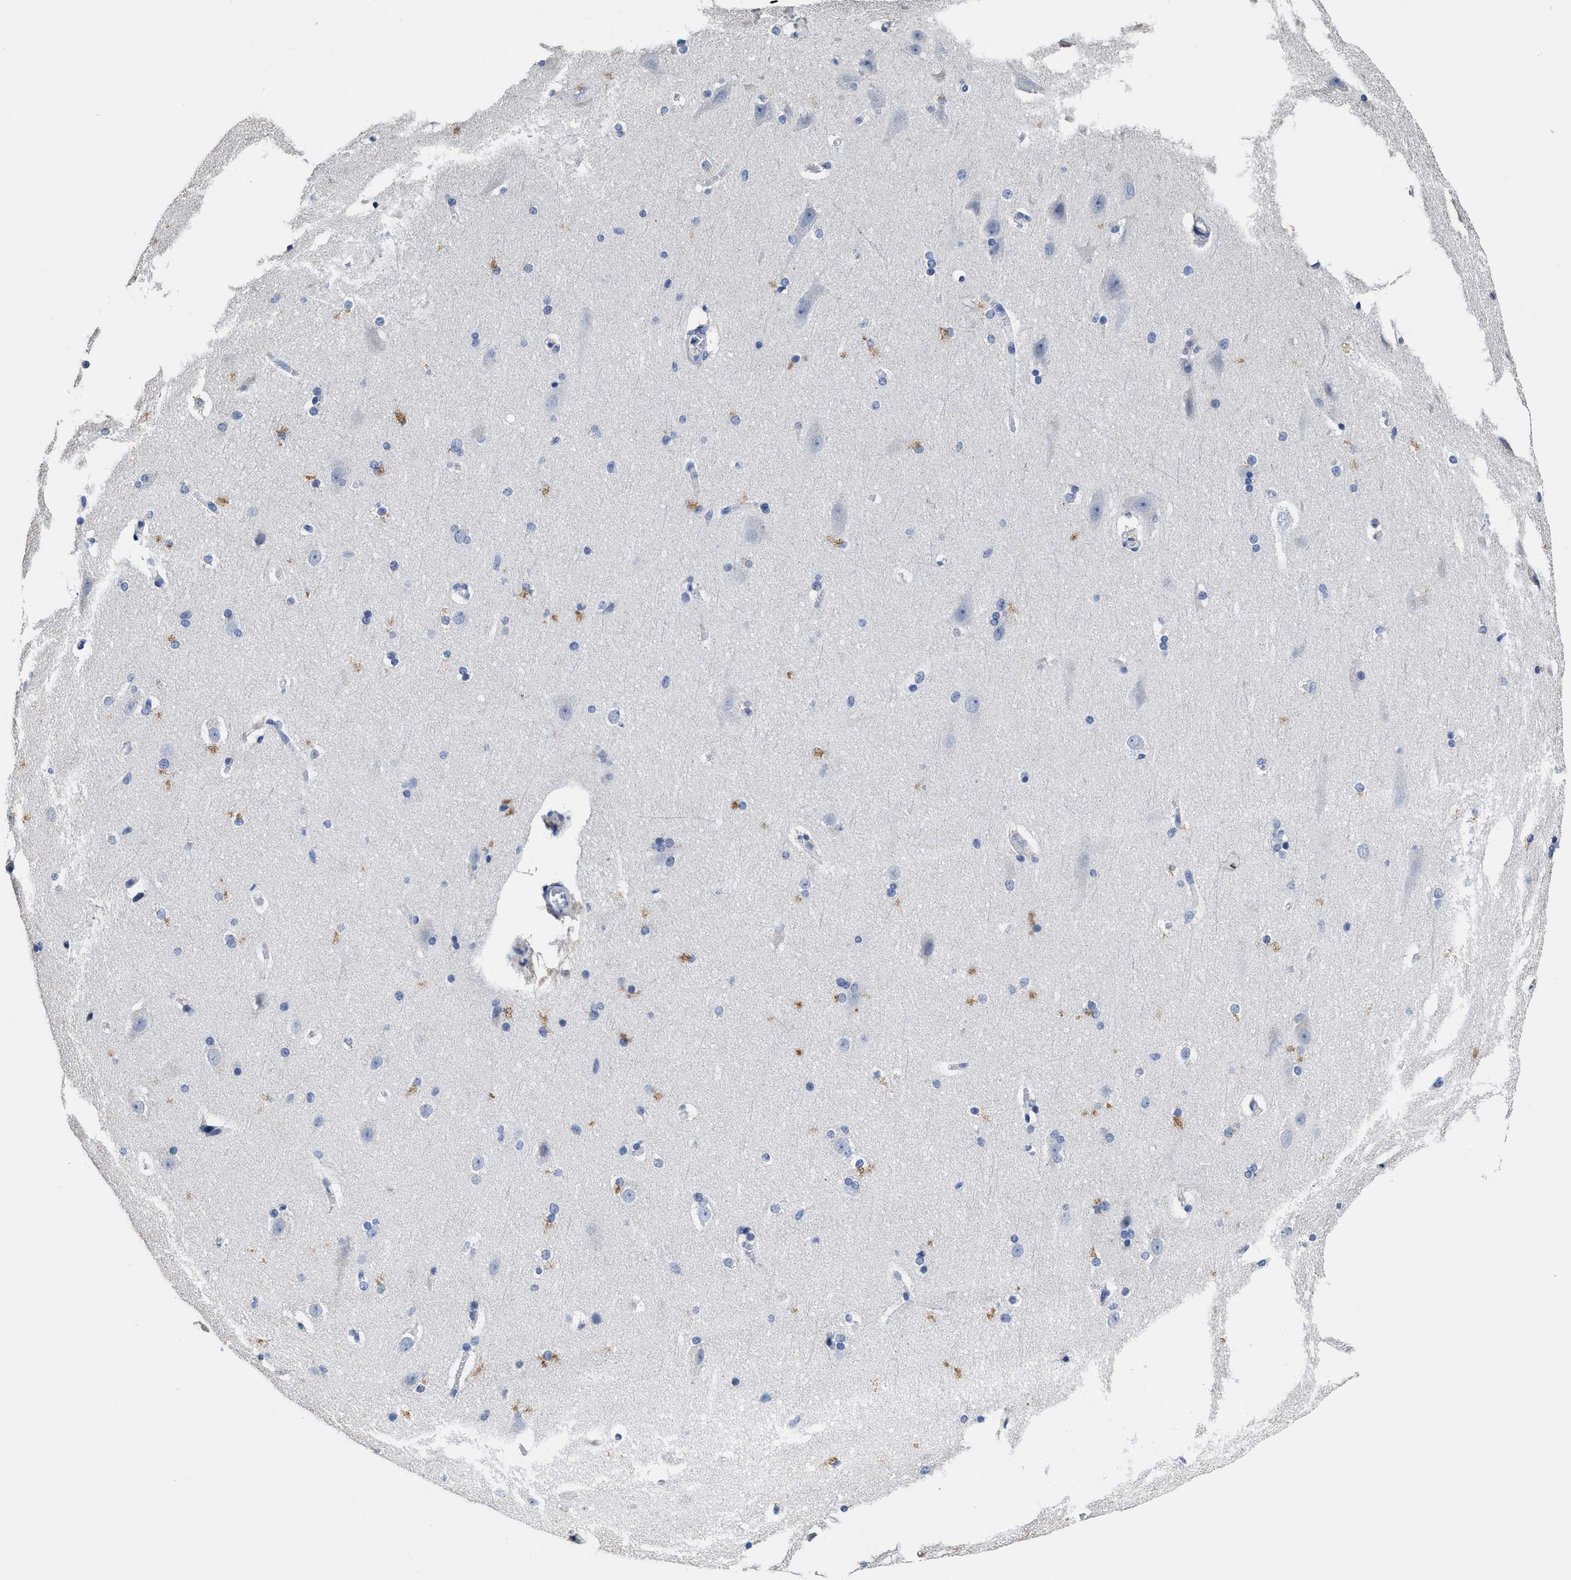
{"staining": {"intensity": "negative", "quantity": "none", "location": "none"}, "tissue": "cerebral cortex", "cell_type": "Endothelial cells", "image_type": "normal", "snomed": [{"axis": "morphology", "description": "Normal tissue, NOS"}, {"axis": "topography", "description": "Cerebral cortex"}, {"axis": "topography", "description": "Hippocampus"}], "caption": "Cerebral cortex was stained to show a protein in brown. There is no significant positivity in endothelial cells. (Stains: DAB (3,3'-diaminobenzidine) immunohistochemistry (IHC) with hematoxylin counter stain, Microscopy: brightfield microscopy at high magnification).", "gene": "ZFAT", "patient": {"sex": "female", "age": 19}}